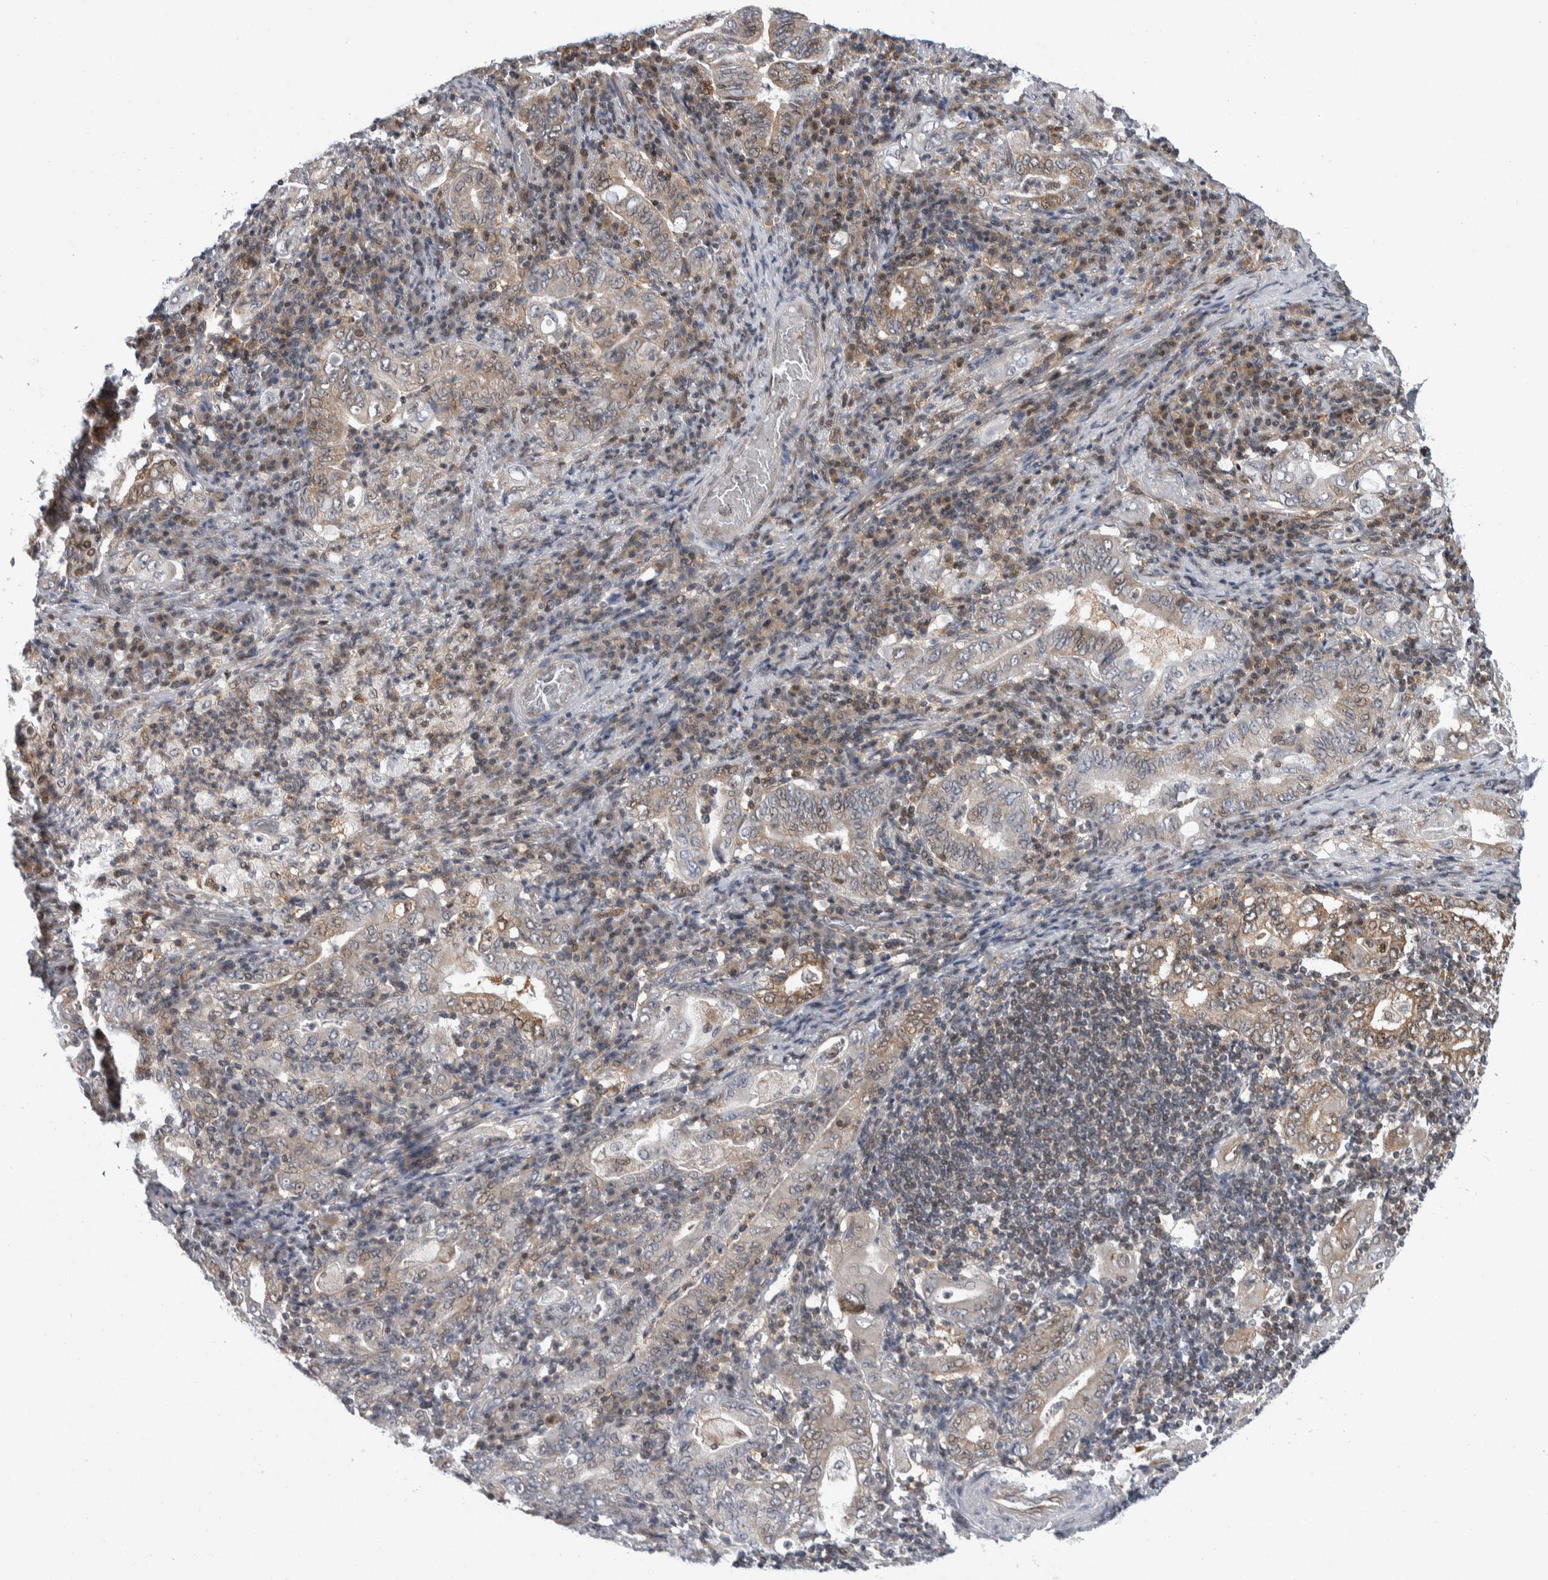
{"staining": {"intensity": "weak", "quantity": ">75%", "location": "cytoplasmic/membranous"}, "tissue": "stomach cancer", "cell_type": "Tumor cells", "image_type": "cancer", "snomed": [{"axis": "morphology", "description": "Normal tissue, NOS"}, {"axis": "morphology", "description": "Adenocarcinoma, NOS"}, {"axis": "topography", "description": "Esophagus"}, {"axis": "topography", "description": "Stomach, upper"}, {"axis": "topography", "description": "Peripheral nerve tissue"}], "caption": "High-power microscopy captured an immunohistochemistry image of stomach adenocarcinoma, revealing weak cytoplasmic/membranous expression in about >75% of tumor cells. Using DAB (3,3'-diaminobenzidine) (brown) and hematoxylin (blue) stains, captured at high magnification using brightfield microscopy.", "gene": "PTPA", "patient": {"sex": "male", "age": 62}}